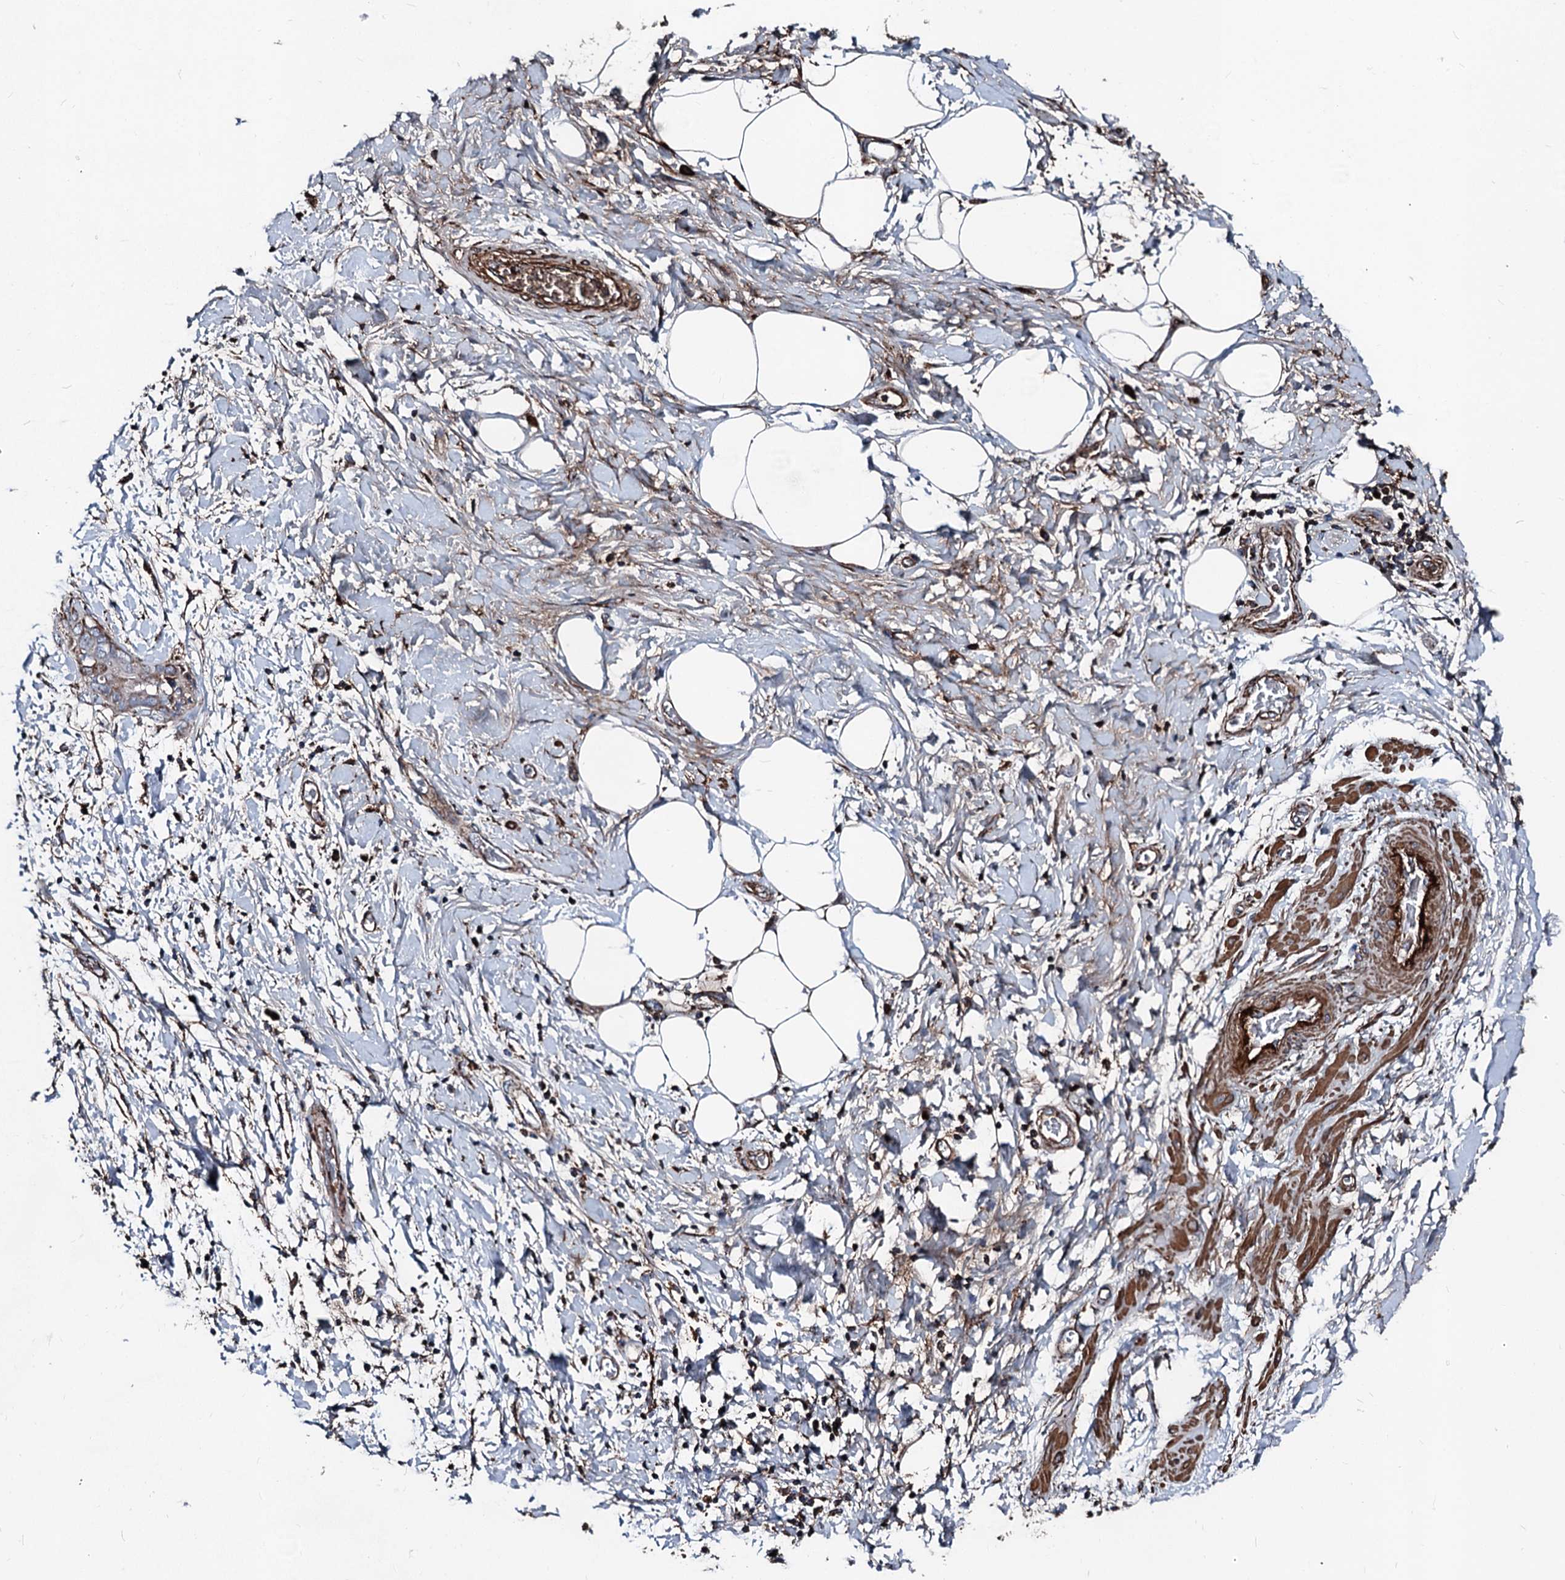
{"staining": {"intensity": "moderate", "quantity": ">75%", "location": "cytoplasmic/membranous"}, "tissue": "adipose tissue", "cell_type": "Adipocytes", "image_type": "normal", "snomed": [{"axis": "morphology", "description": "Normal tissue, NOS"}, {"axis": "morphology", "description": "Adenocarcinoma, NOS"}, {"axis": "topography", "description": "Pancreas"}, {"axis": "topography", "description": "Peripheral nerve tissue"}], "caption": "An image showing moderate cytoplasmic/membranous positivity in about >75% of adipocytes in benign adipose tissue, as visualized by brown immunohistochemical staining.", "gene": "DDIAS", "patient": {"sex": "male", "age": 59}}